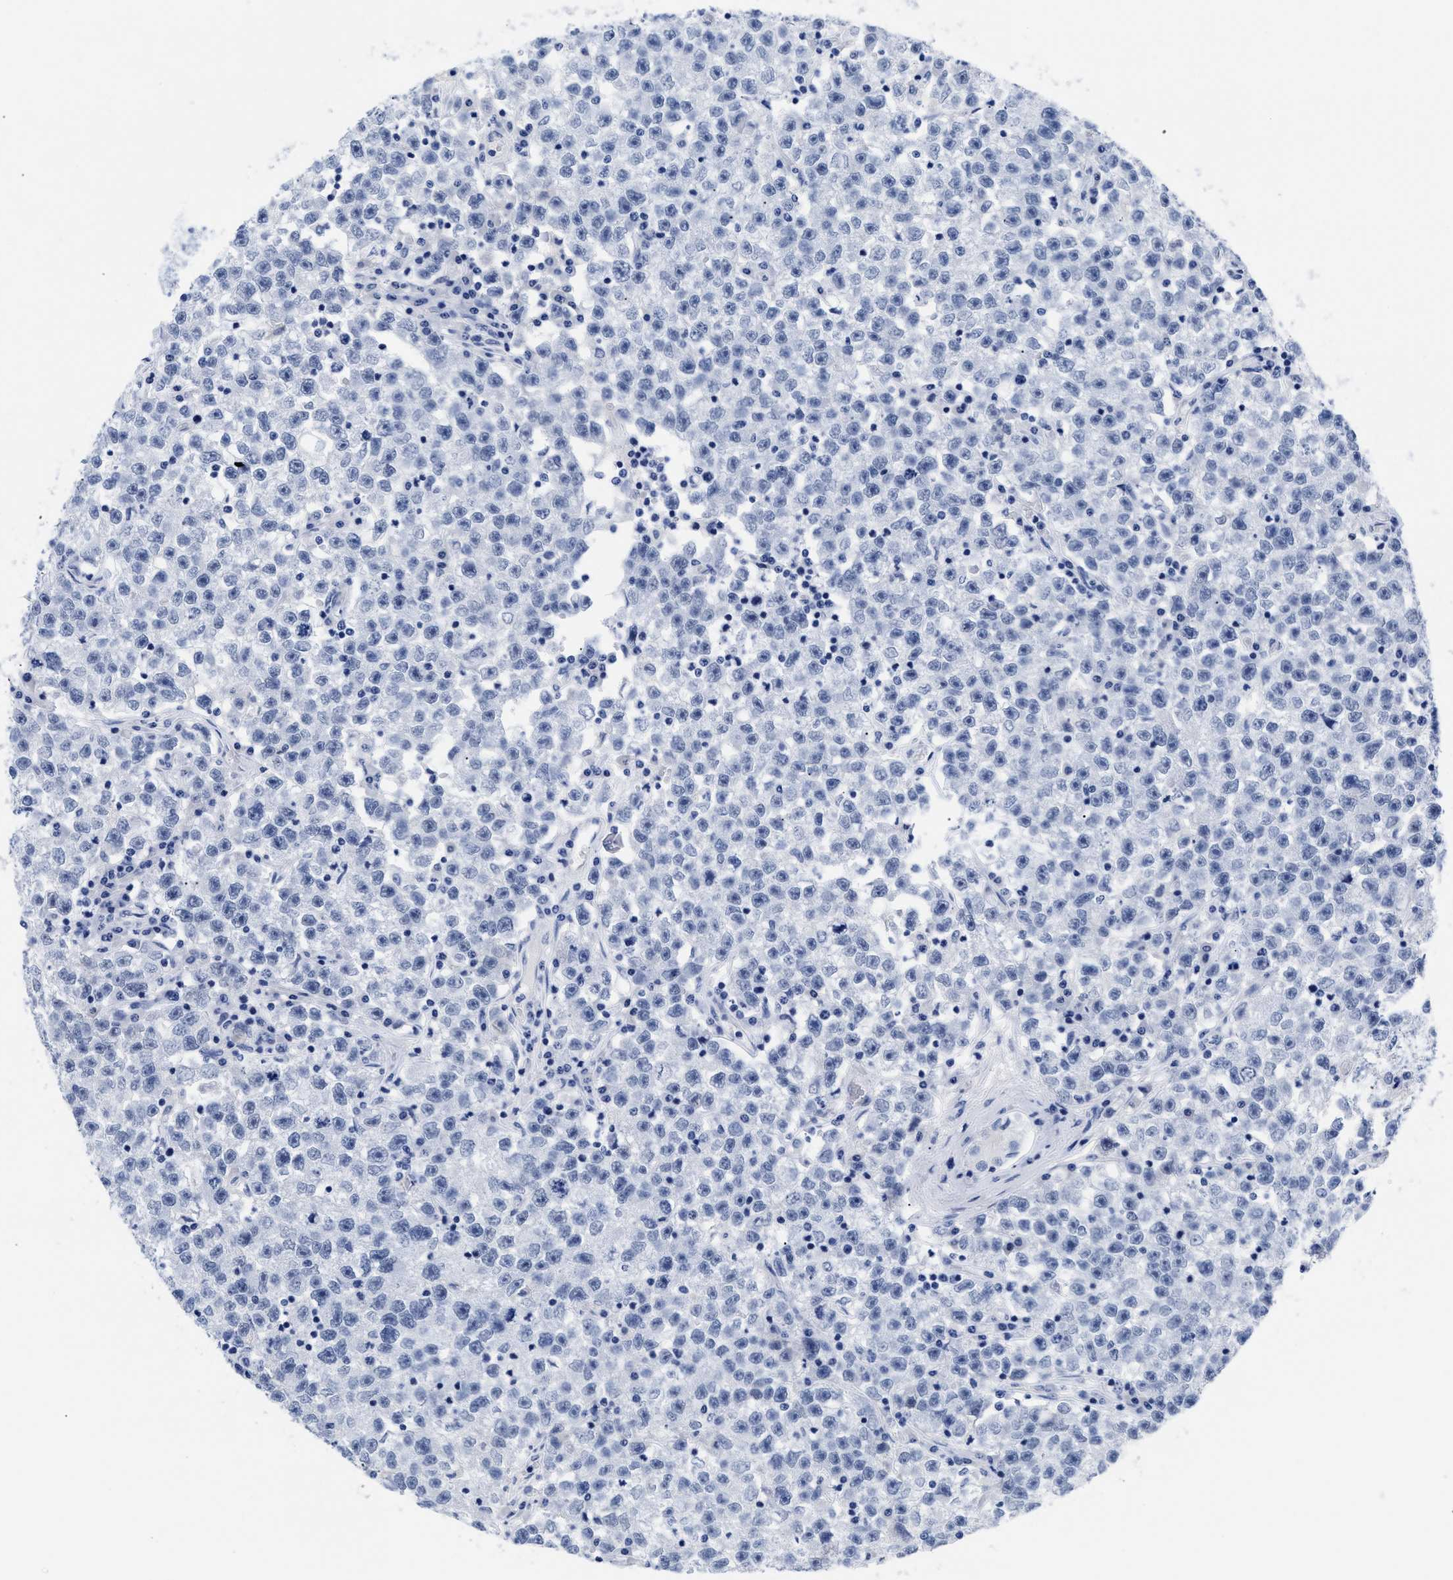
{"staining": {"intensity": "negative", "quantity": "none", "location": "none"}, "tissue": "testis cancer", "cell_type": "Tumor cells", "image_type": "cancer", "snomed": [{"axis": "morphology", "description": "Seminoma, NOS"}, {"axis": "topography", "description": "Testis"}], "caption": "IHC image of neoplastic tissue: seminoma (testis) stained with DAB (3,3'-diaminobenzidine) exhibits no significant protein expression in tumor cells.", "gene": "TREML1", "patient": {"sex": "male", "age": 22}}